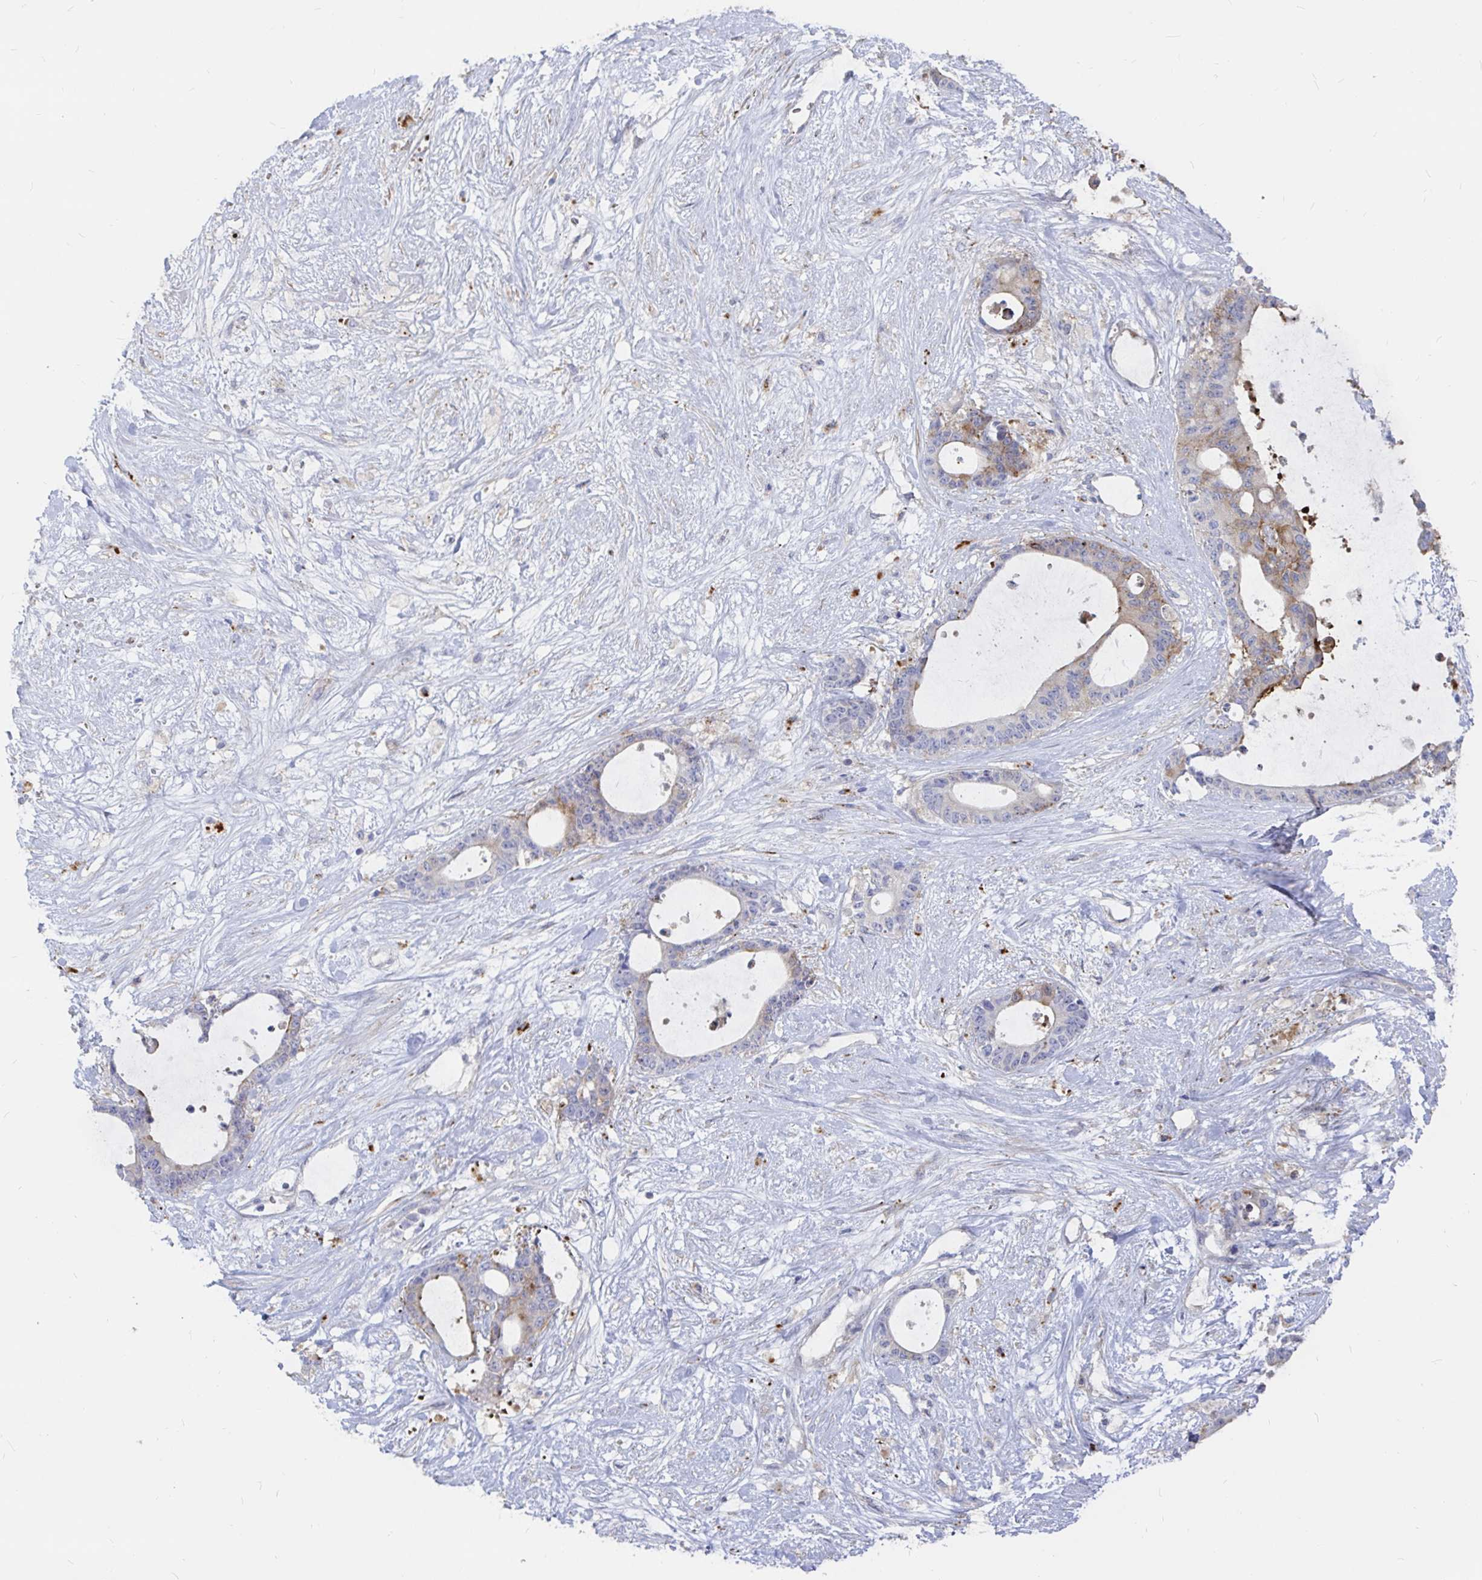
{"staining": {"intensity": "moderate", "quantity": "<25%", "location": "cytoplasmic/membranous"}, "tissue": "liver cancer", "cell_type": "Tumor cells", "image_type": "cancer", "snomed": [{"axis": "morphology", "description": "Normal tissue, NOS"}, {"axis": "morphology", "description": "Cholangiocarcinoma"}, {"axis": "topography", "description": "Liver"}, {"axis": "topography", "description": "Peripheral nerve tissue"}], "caption": "Cholangiocarcinoma (liver) stained with DAB immunohistochemistry shows low levels of moderate cytoplasmic/membranous expression in about <25% of tumor cells.", "gene": "KCTD19", "patient": {"sex": "female", "age": 73}}